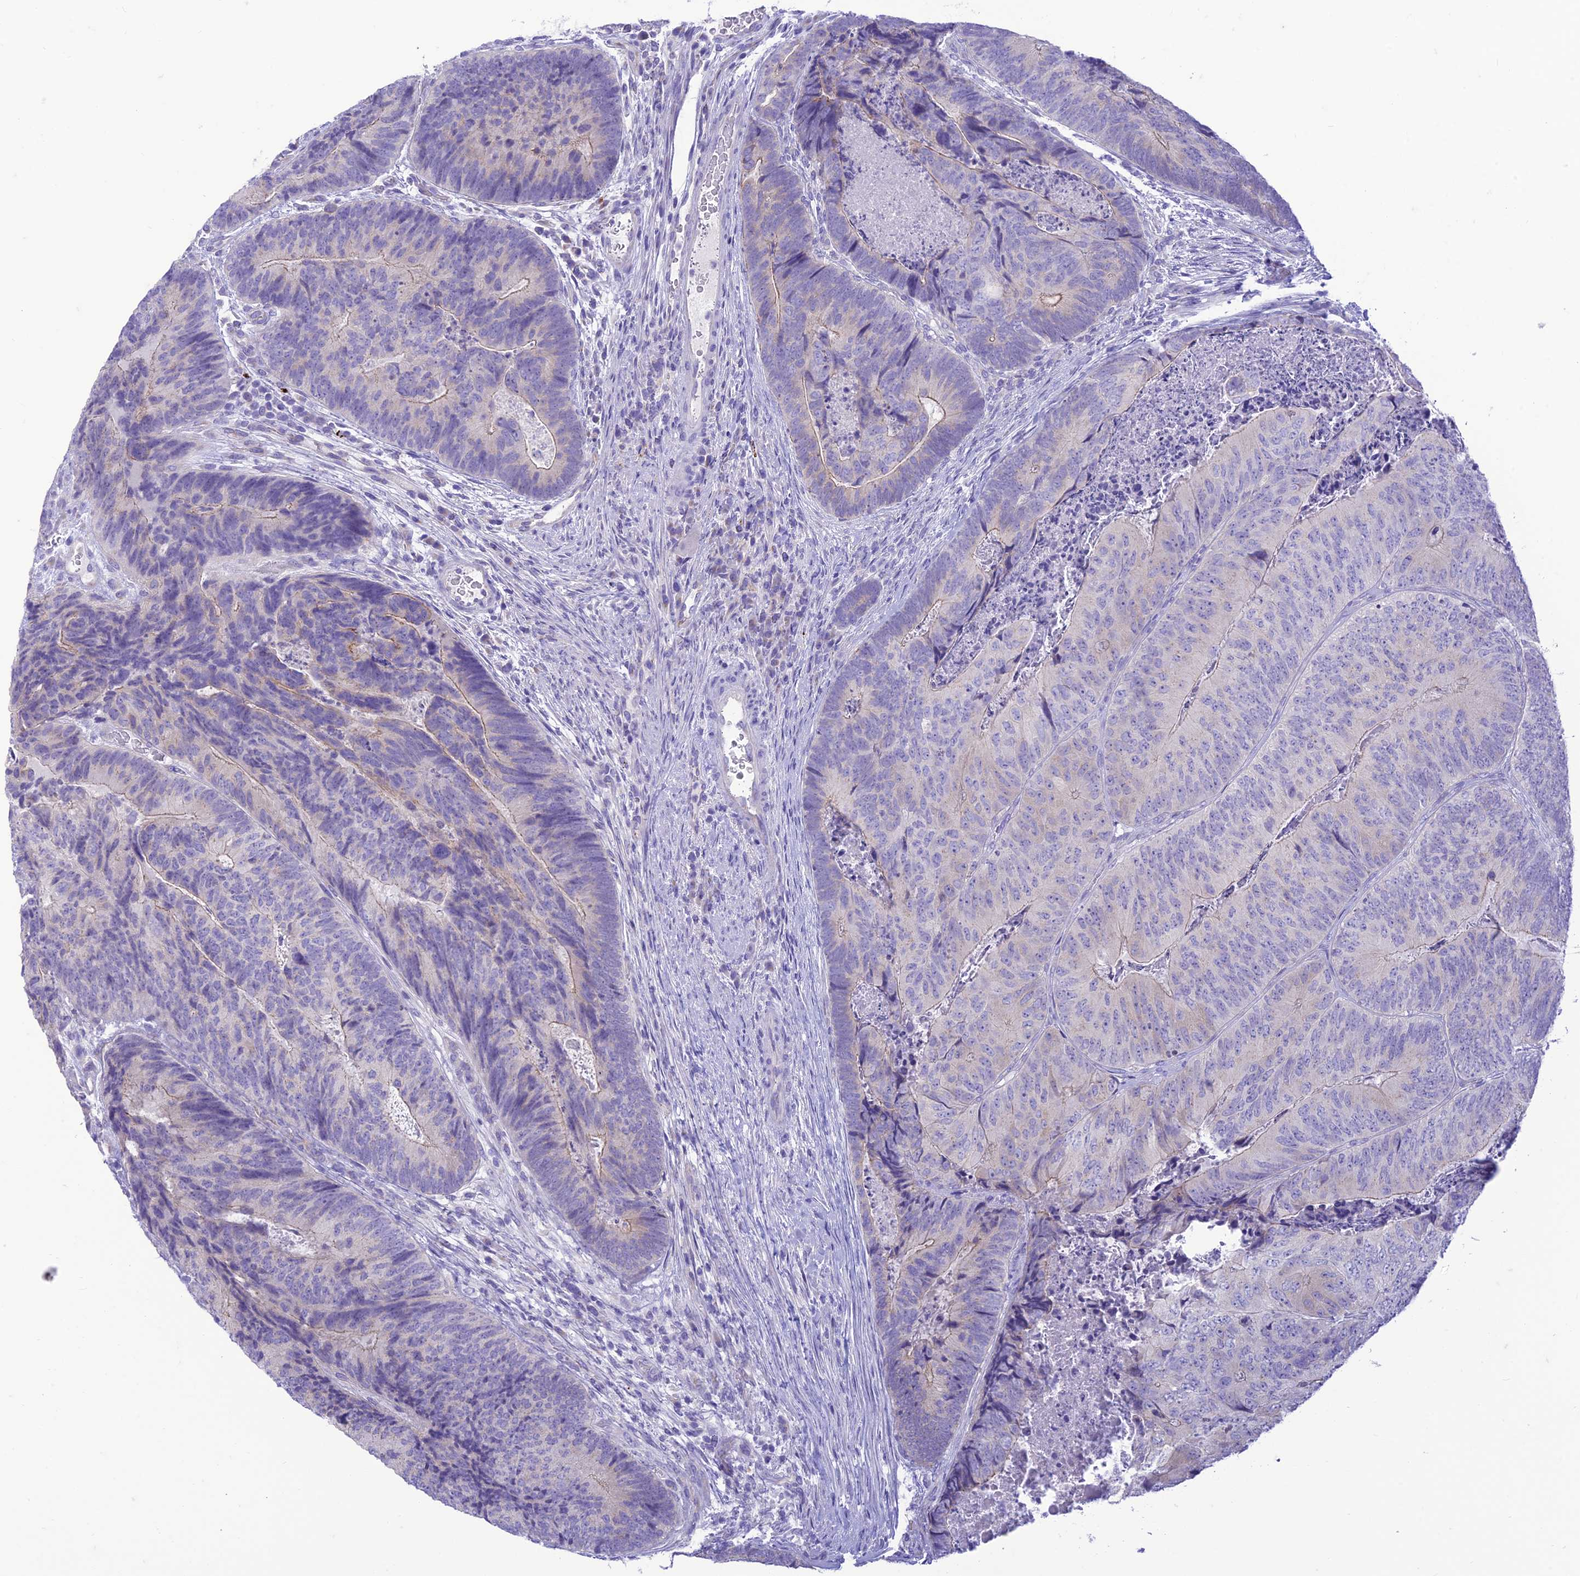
{"staining": {"intensity": "negative", "quantity": "none", "location": "none"}, "tissue": "colorectal cancer", "cell_type": "Tumor cells", "image_type": "cancer", "snomed": [{"axis": "morphology", "description": "Adenocarcinoma, NOS"}, {"axis": "topography", "description": "Colon"}], "caption": "Image shows no protein staining in tumor cells of colorectal cancer tissue.", "gene": "DHDH", "patient": {"sex": "female", "age": 67}}